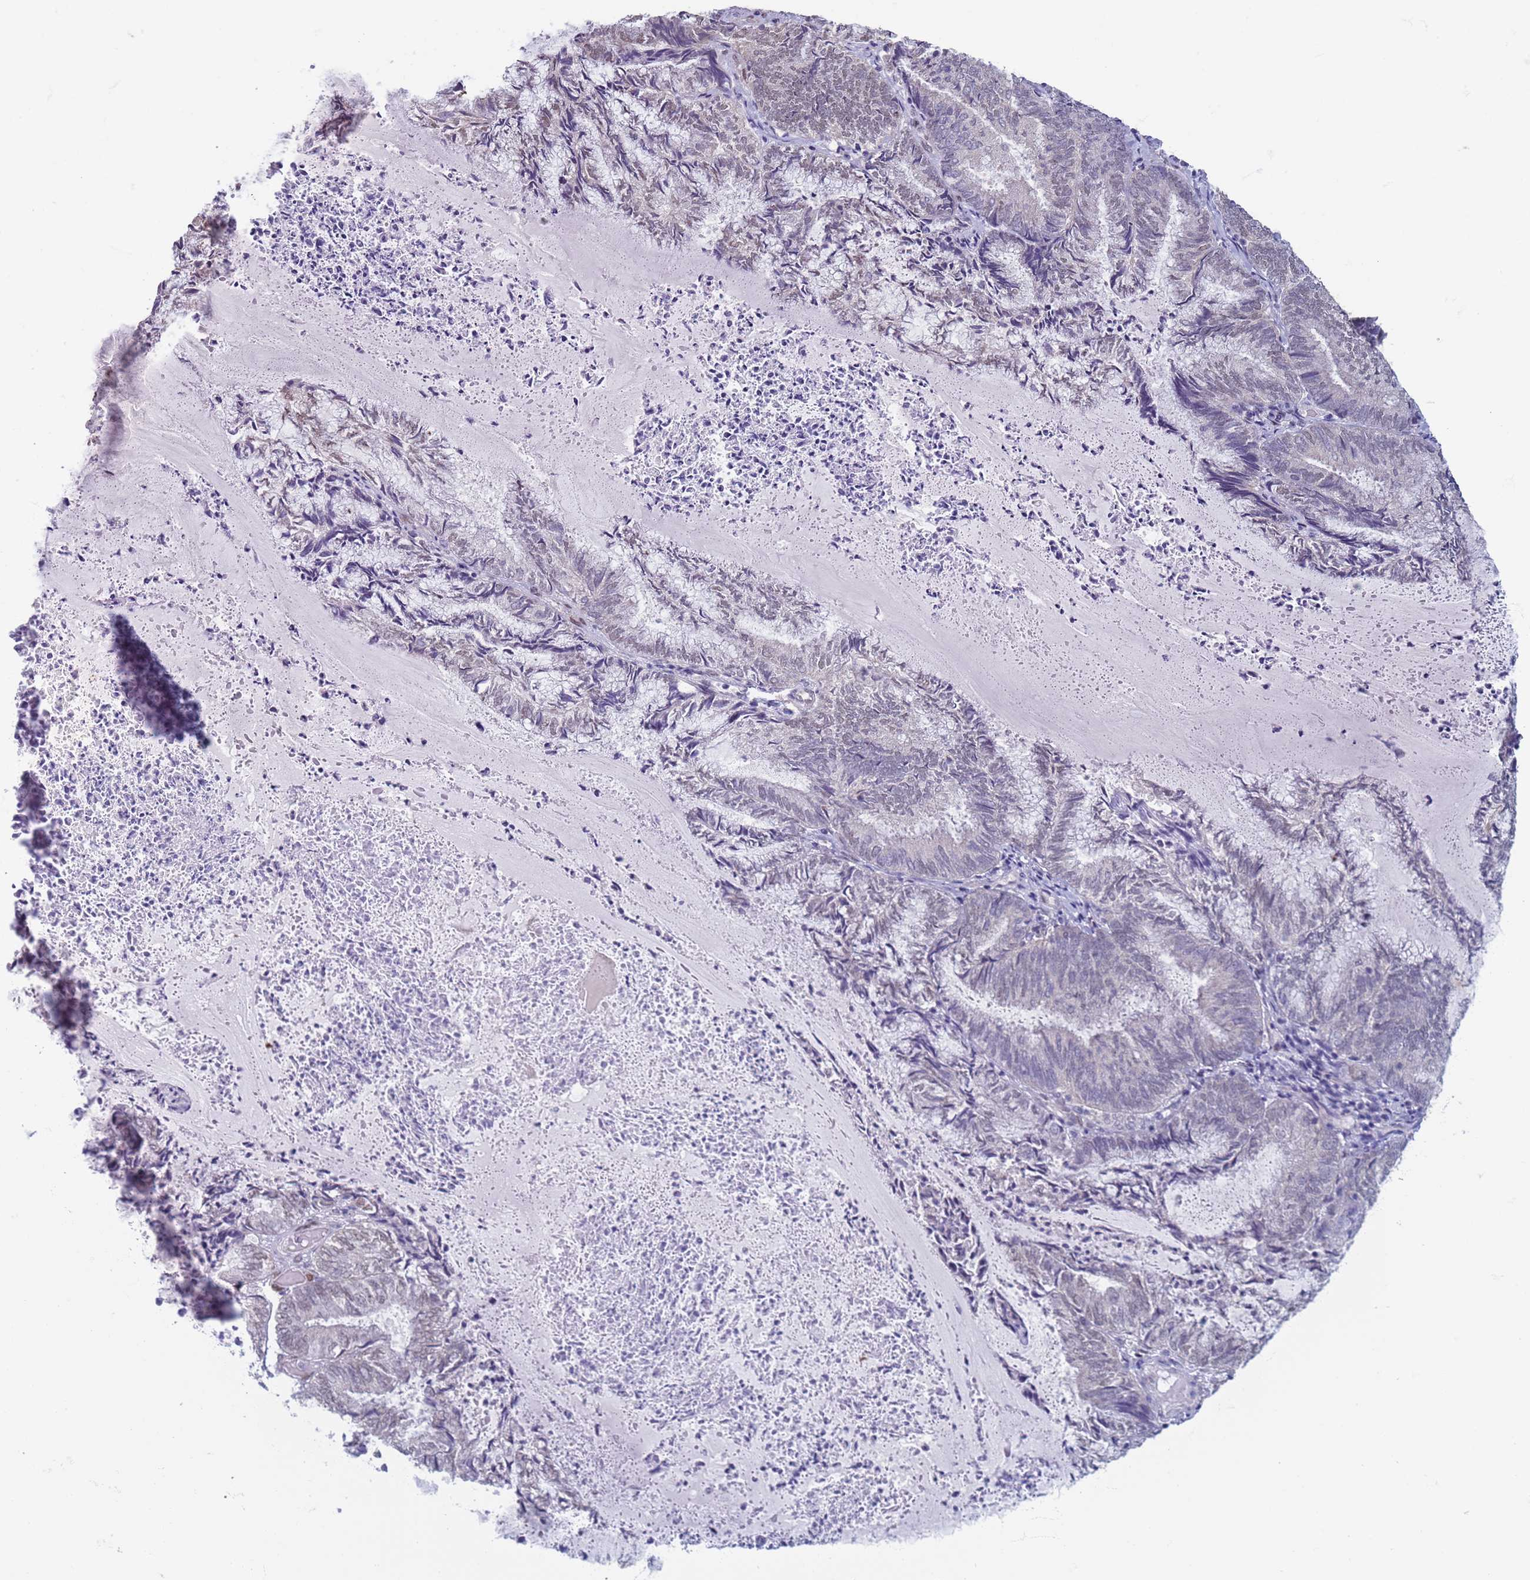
{"staining": {"intensity": "weak", "quantity": "<25%", "location": "nuclear"}, "tissue": "endometrial cancer", "cell_type": "Tumor cells", "image_type": "cancer", "snomed": [{"axis": "morphology", "description": "Adenocarcinoma, NOS"}, {"axis": "topography", "description": "Endometrium"}], "caption": "Protein analysis of endometrial cancer (adenocarcinoma) demonstrates no significant positivity in tumor cells. (Immunohistochemistry, brightfield microscopy, high magnification).", "gene": "SAE1", "patient": {"sex": "female", "age": 80}}